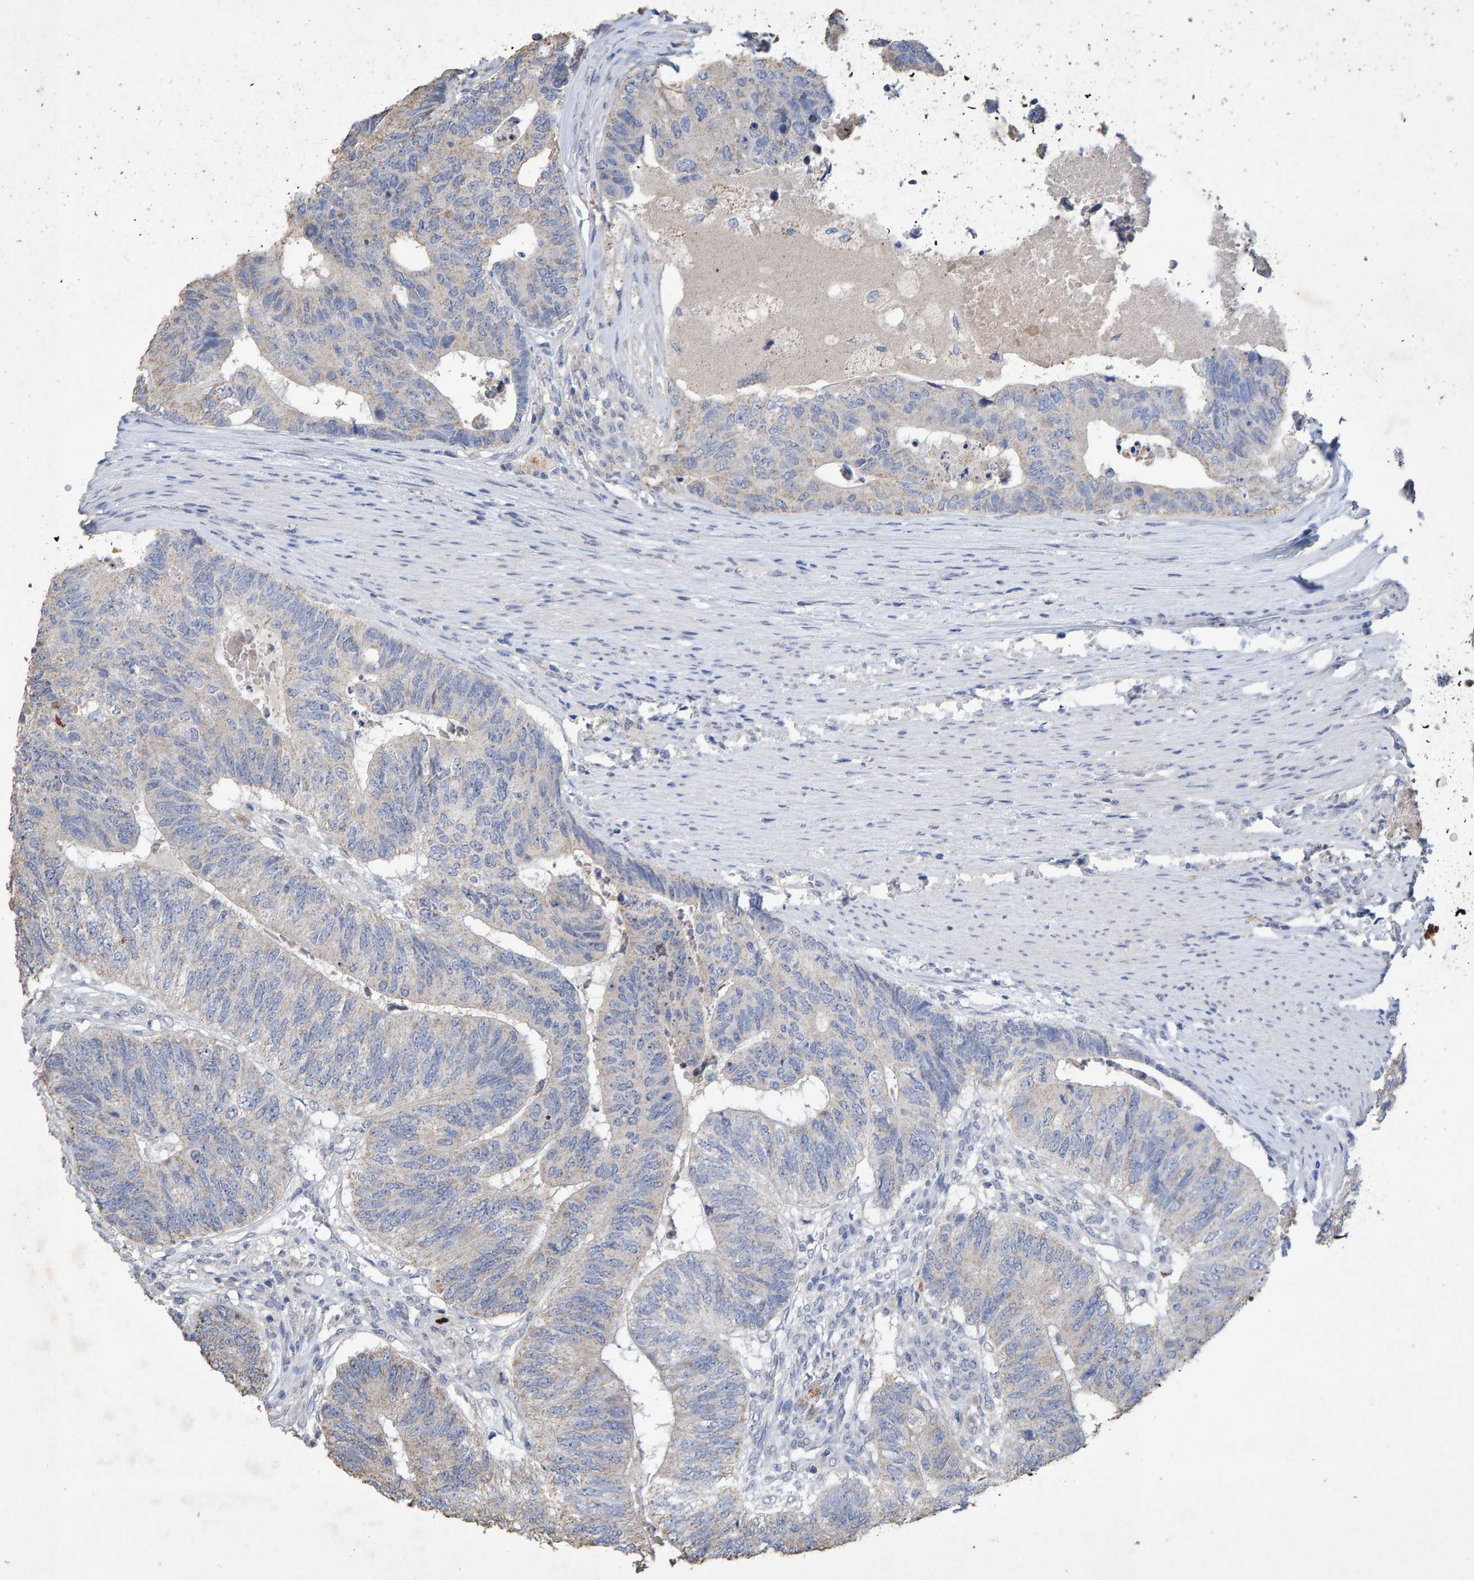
{"staining": {"intensity": "weak", "quantity": "<25%", "location": "cytoplasmic/membranous"}, "tissue": "colorectal cancer", "cell_type": "Tumor cells", "image_type": "cancer", "snomed": [{"axis": "morphology", "description": "Adenocarcinoma, NOS"}, {"axis": "topography", "description": "Colon"}], "caption": "IHC photomicrograph of neoplastic tissue: human colorectal cancer (adenocarcinoma) stained with DAB (3,3'-diaminobenzidine) exhibits no significant protein expression in tumor cells.", "gene": "CTH", "patient": {"sex": "female", "age": 67}}